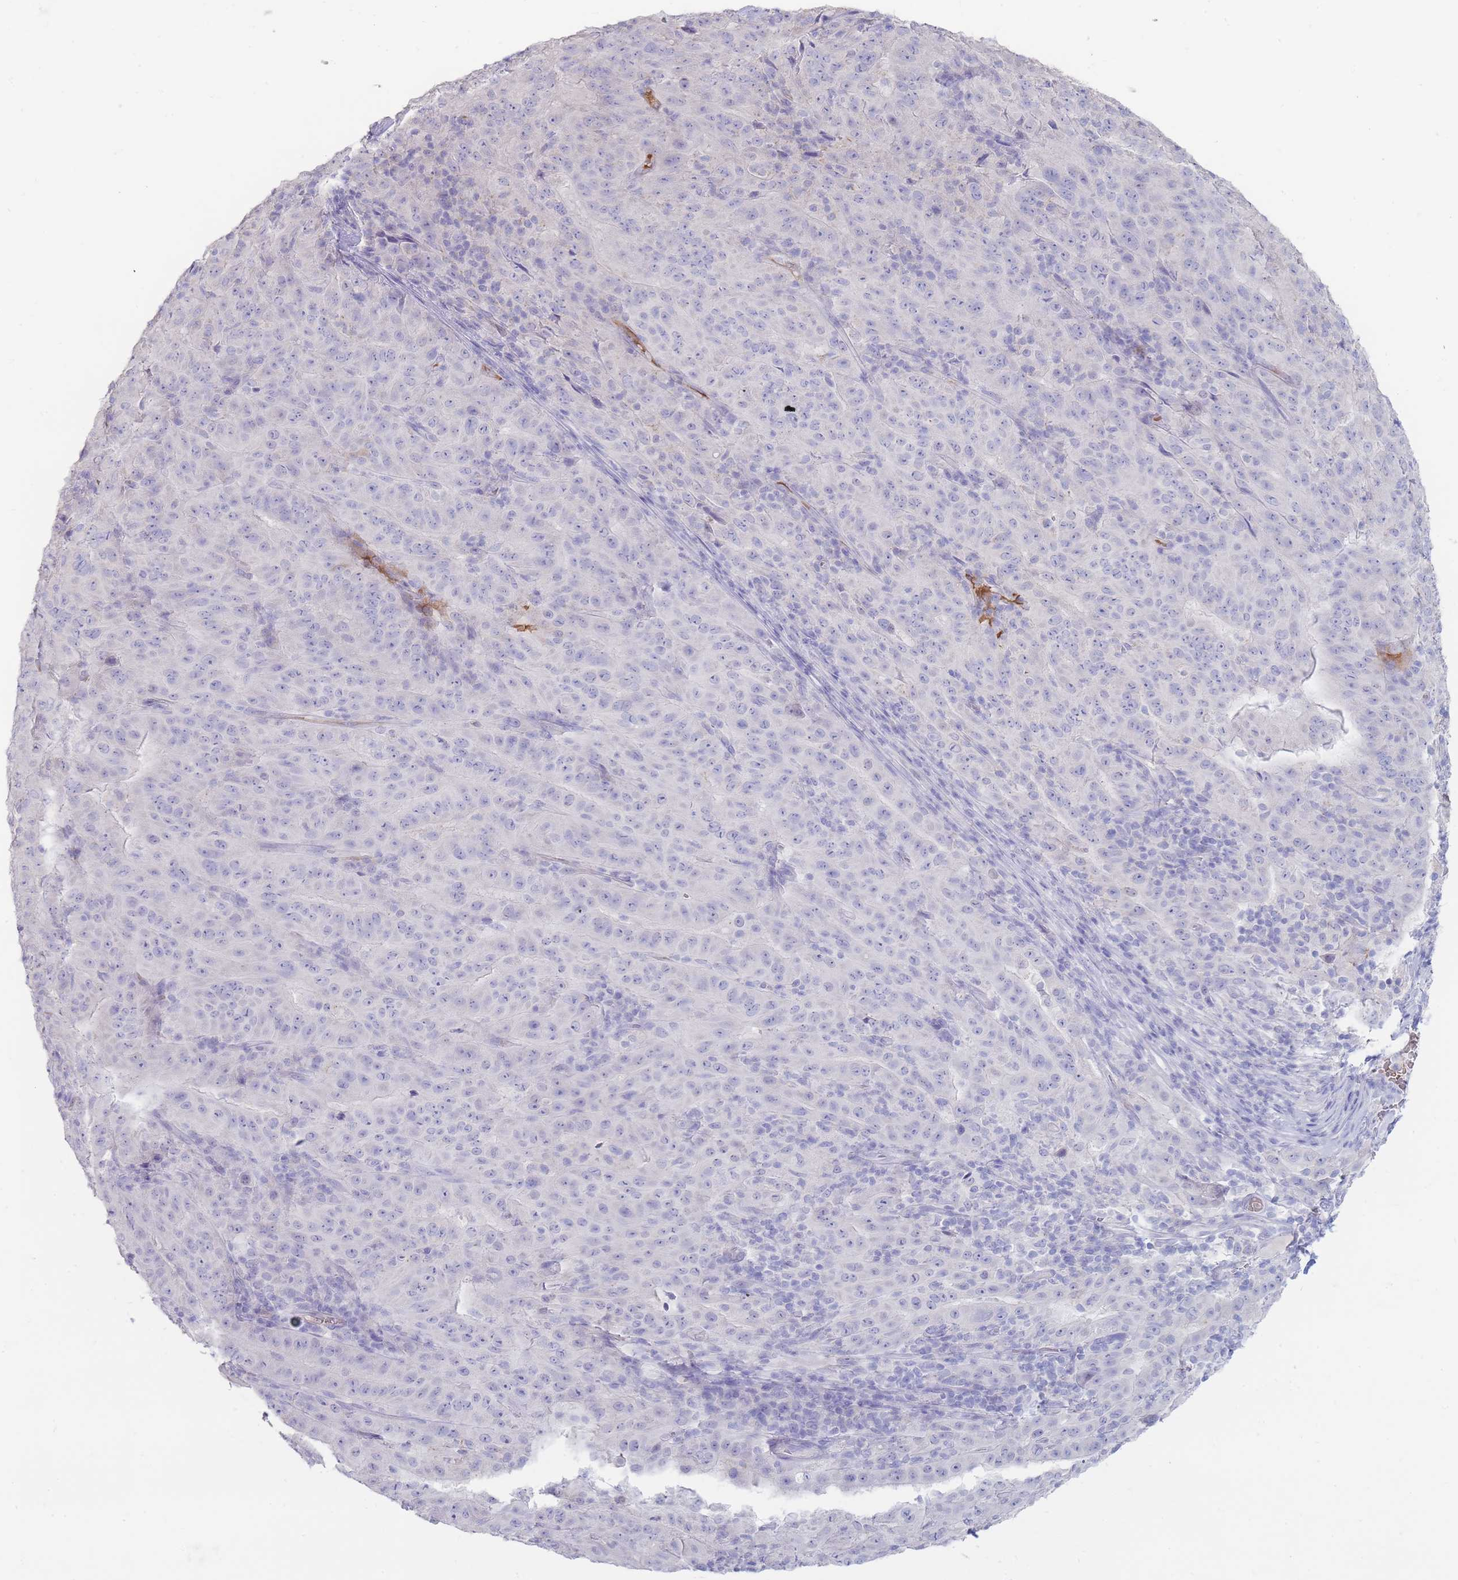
{"staining": {"intensity": "negative", "quantity": "none", "location": "none"}, "tissue": "pancreatic cancer", "cell_type": "Tumor cells", "image_type": "cancer", "snomed": [{"axis": "morphology", "description": "Adenocarcinoma, NOS"}, {"axis": "topography", "description": "Pancreas"}], "caption": "A histopathology image of human pancreatic adenocarcinoma is negative for staining in tumor cells. The staining is performed using DAB brown chromogen with nuclei counter-stained in using hematoxylin.", "gene": "HBG2", "patient": {"sex": "male", "age": 63}}